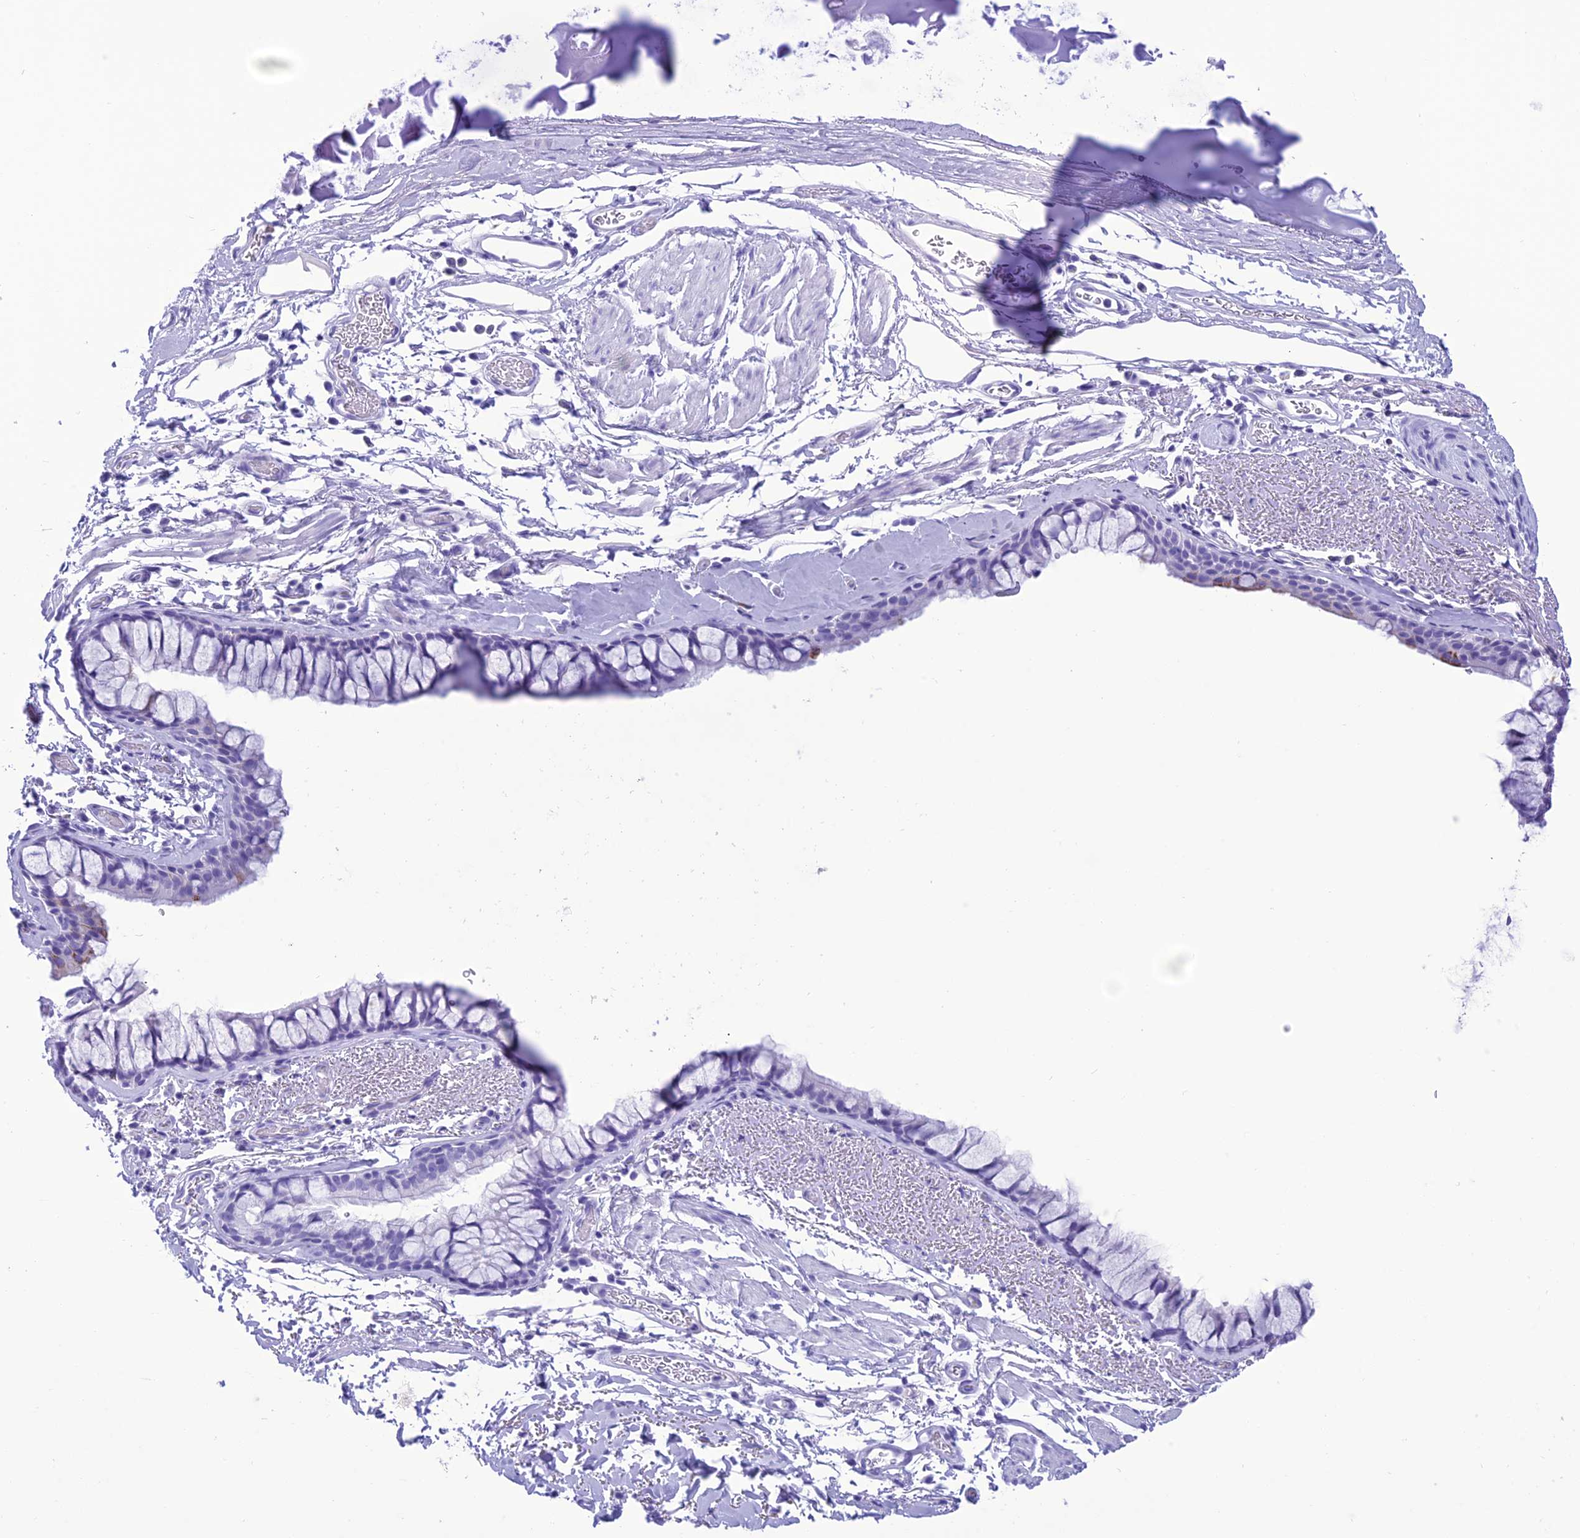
{"staining": {"intensity": "negative", "quantity": "none", "location": "none"}, "tissue": "bronchus", "cell_type": "Respiratory epithelial cells", "image_type": "normal", "snomed": [{"axis": "morphology", "description": "Normal tissue, NOS"}, {"axis": "topography", "description": "Bronchus"}], "caption": "High power microscopy image of an immunohistochemistry (IHC) micrograph of normal bronchus, revealing no significant staining in respiratory epithelial cells.", "gene": "TRAM1L1", "patient": {"sex": "male", "age": 65}}